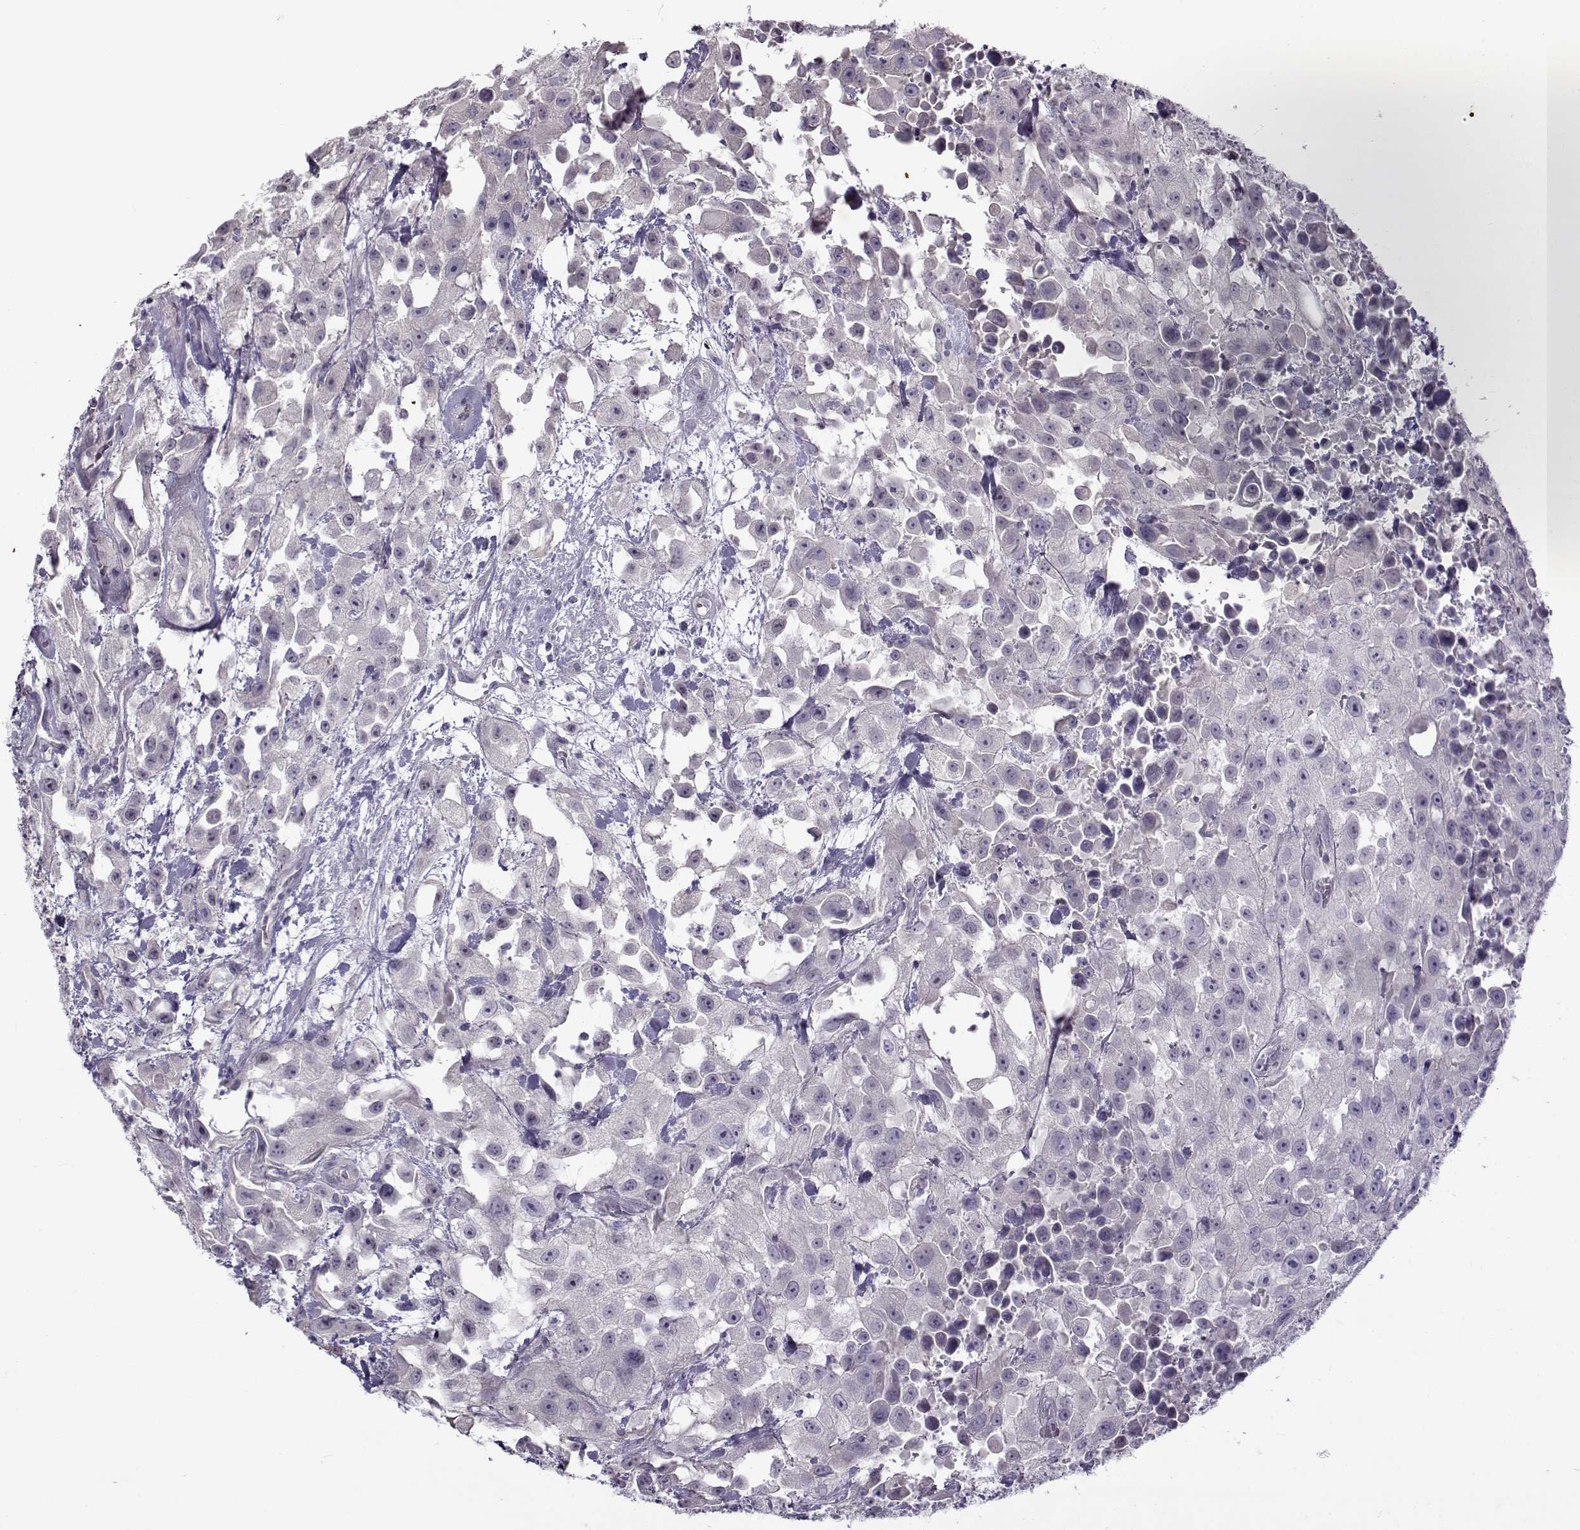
{"staining": {"intensity": "negative", "quantity": "none", "location": "none"}, "tissue": "urothelial cancer", "cell_type": "Tumor cells", "image_type": "cancer", "snomed": [{"axis": "morphology", "description": "Urothelial carcinoma, High grade"}, {"axis": "topography", "description": "Urinary bladder"}], "caption": "Tumor cells are negative for brown protein staining in high-grade urothelial carcinoma.", "gene": "TEX55", "patient": {"sex": "male", "age": 79}}